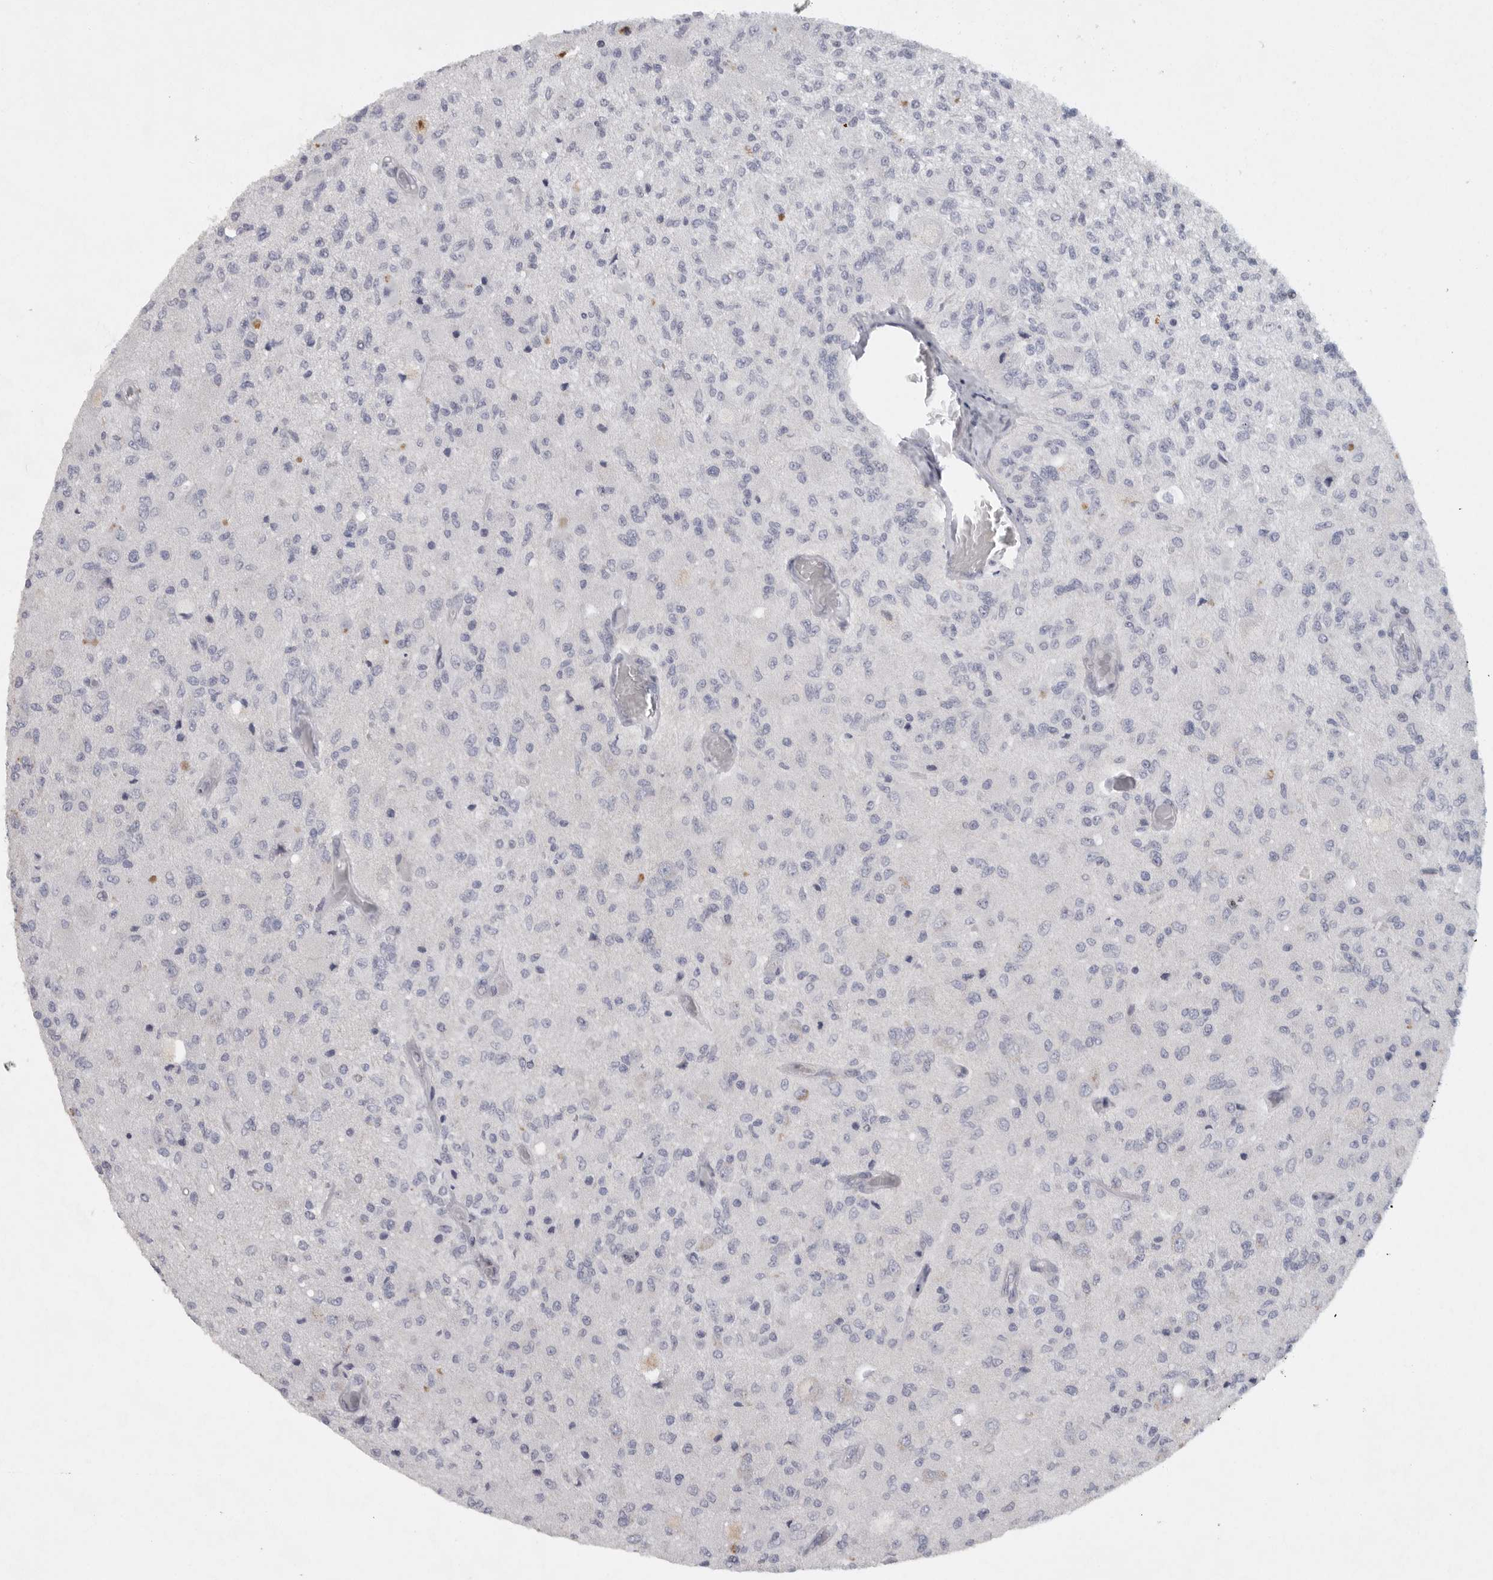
{"staining": {"intensity": "negative", "quantity": "none", "location": "none"}, "tissue": "glioma", "cell_type": "Tumor cells", "image_type": "cancer", "snomed": [{"axis": "morphology", "description": "Normal tissue, NOS"}, {"axis": "morphology", "description": "Glioma, malignant, High grade"}, {"axis": "topography", "description": "Cerebral cortex"}], "caption": "There is no significant positivity in tumor cells of glioma.", "gene": "TMEM69", "patient": {"sex": "male", "age": 77}}